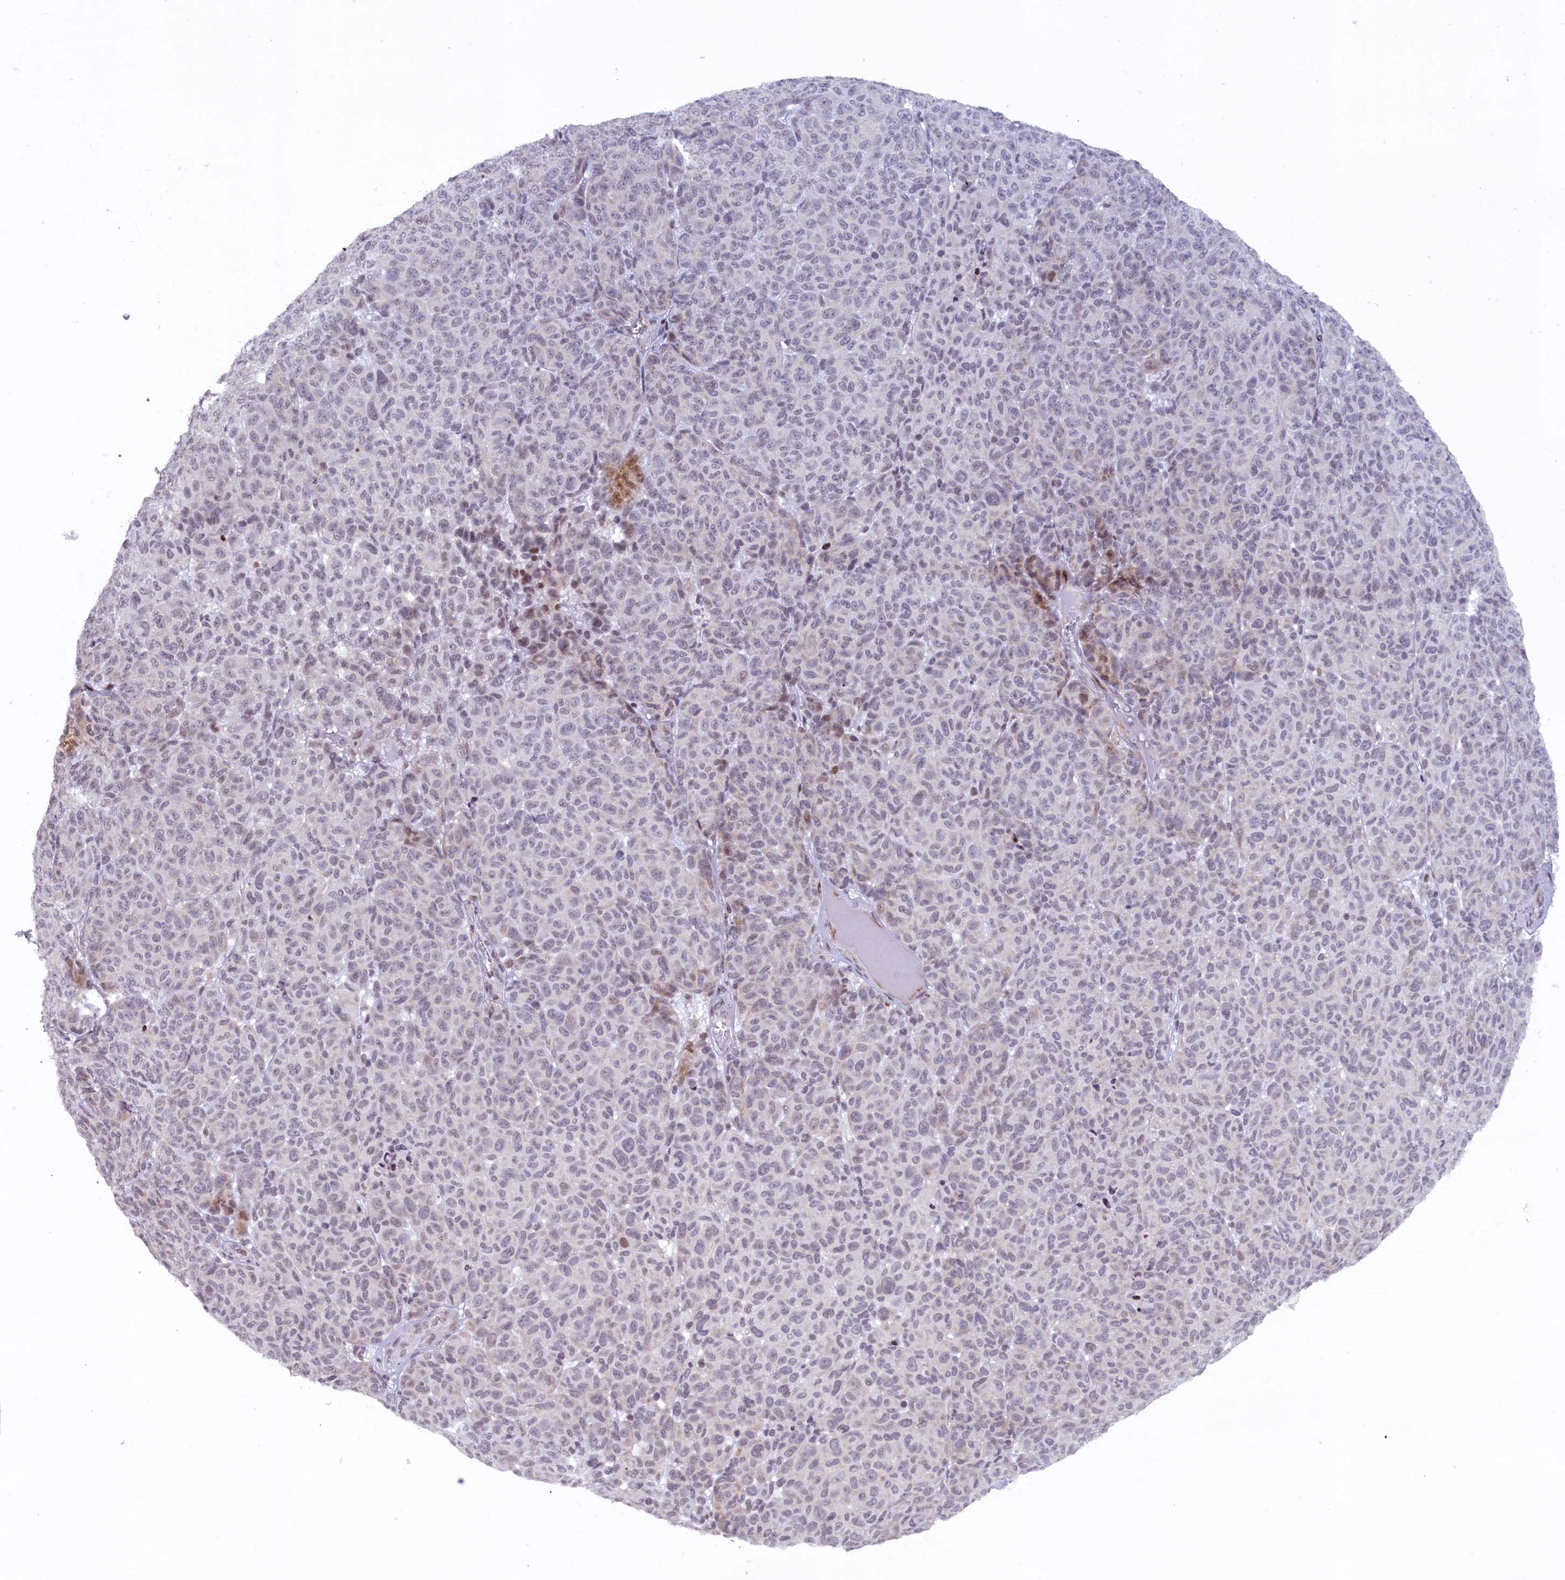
{"staining": {"intensity": "negative", "quantity": "none", "location": "none"}, "tissue": "melanoma", "cell_type": "Tumor cells", "image_type": "cancer", "snomed": [{"axis": "morphology", "description": "Malignant melanoma, NOS"}, {"axis": "topography", "description": "Skin"}], "caption": "The micrograph displays no significant expression in tumor cells of malignant melanoma. (DAB (3,3'-diaminobenzidine) IHC visualized using brightfield microscopy, high magnification).", "gene": "FYB1", "patient": {"sex": "male", "age": 49}}